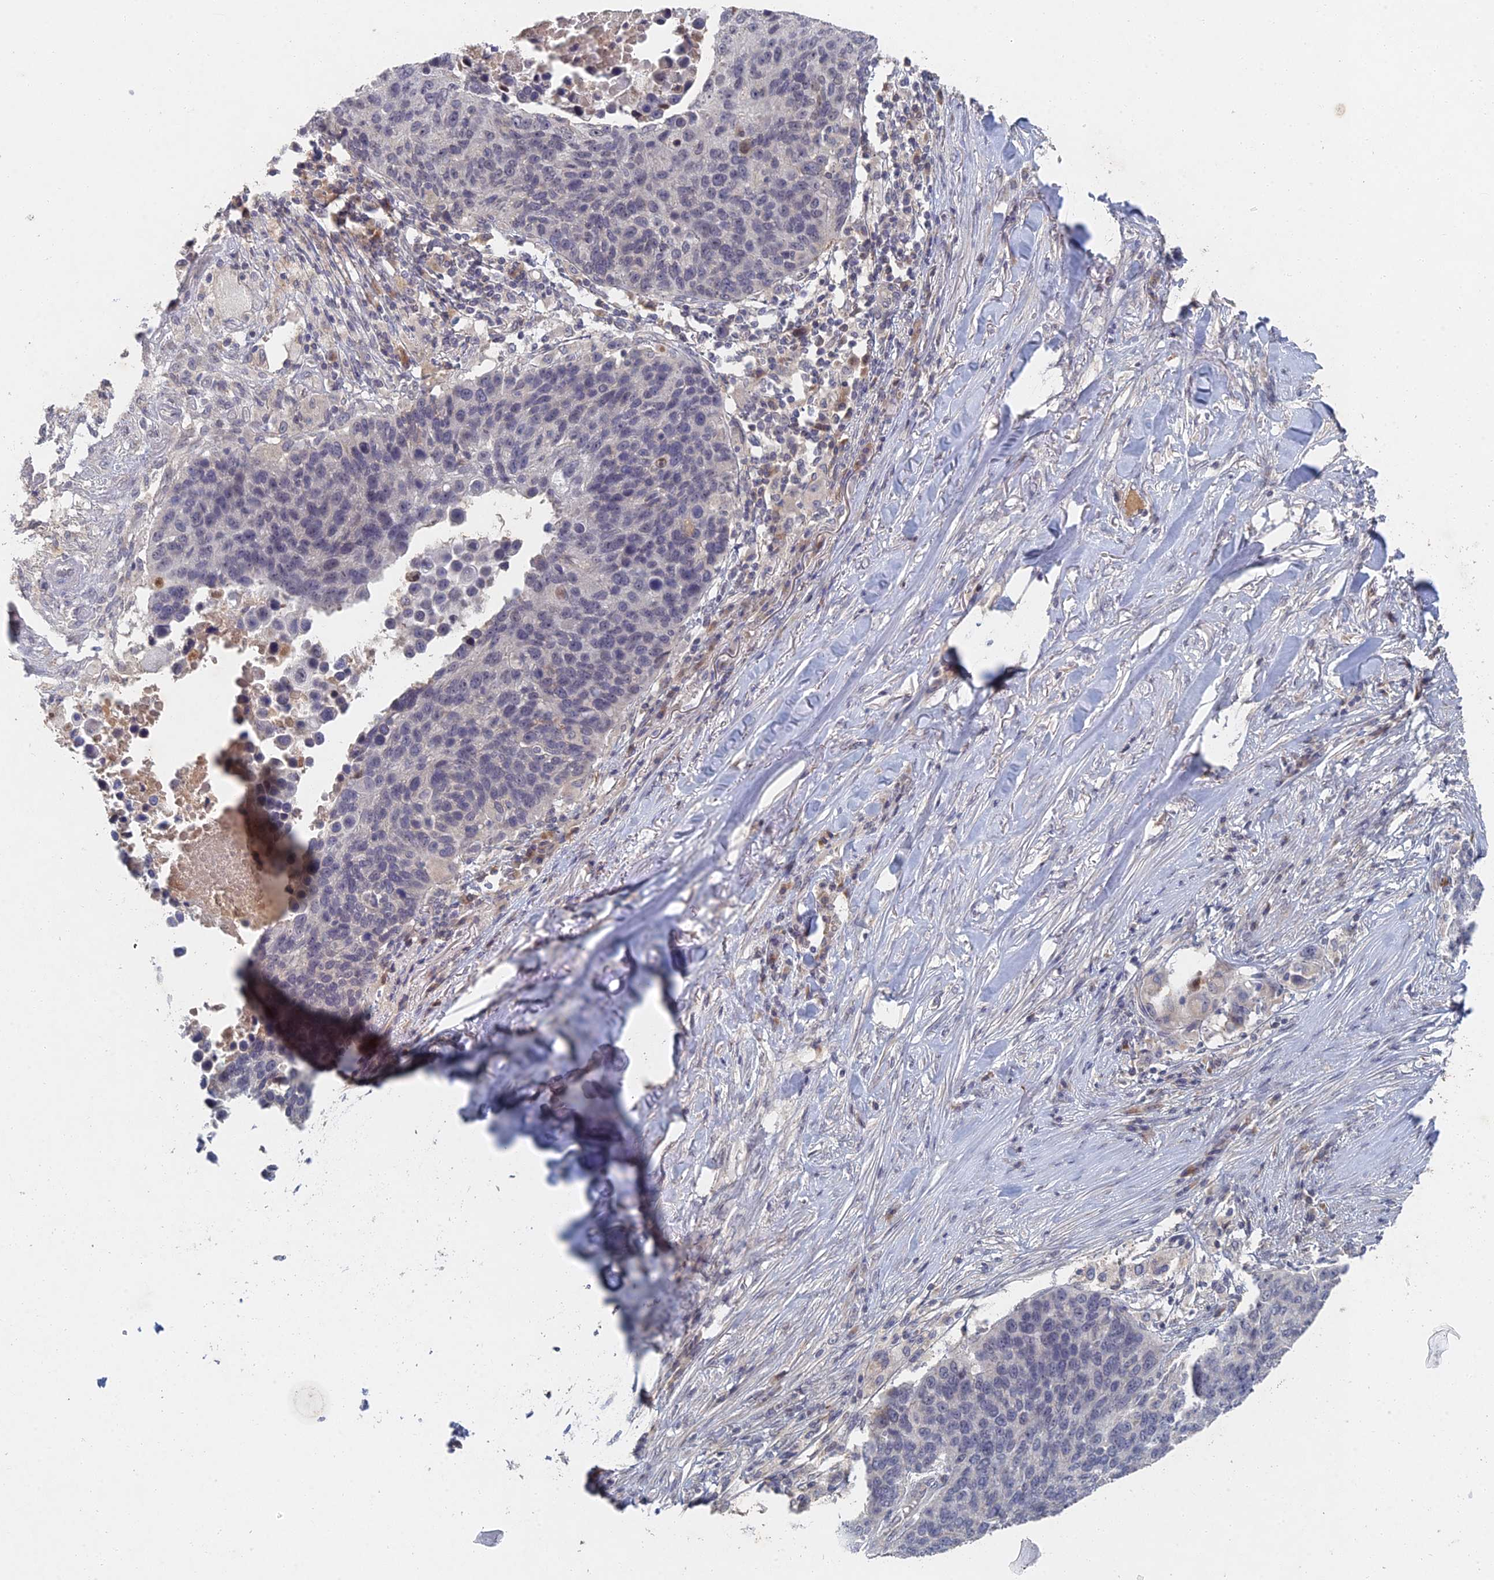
{"staining": {"intensity": "negative", "quantity": "none", "location": "none"}, "tissue": "lung cancer", "cell_type": "Tumor cells", "image_type": "cancer", "snomed": [{"axis": "morphology", "description": "Normal tissue, NOS"}, {"axis": "morphology", "description": "Squamous cell carcinoma, NOS"}, {"axis": "topography", "description": "Lymph node"}, {"axis": "topography", "description": "Lung"}], "caption": "This is an immunohistochemistry photomicrograph of human lung squamous cell carcinoma. There is no staining in tumor cells.", "gene": "GNA15", "patient": {"sex": "male", "age": 66}}